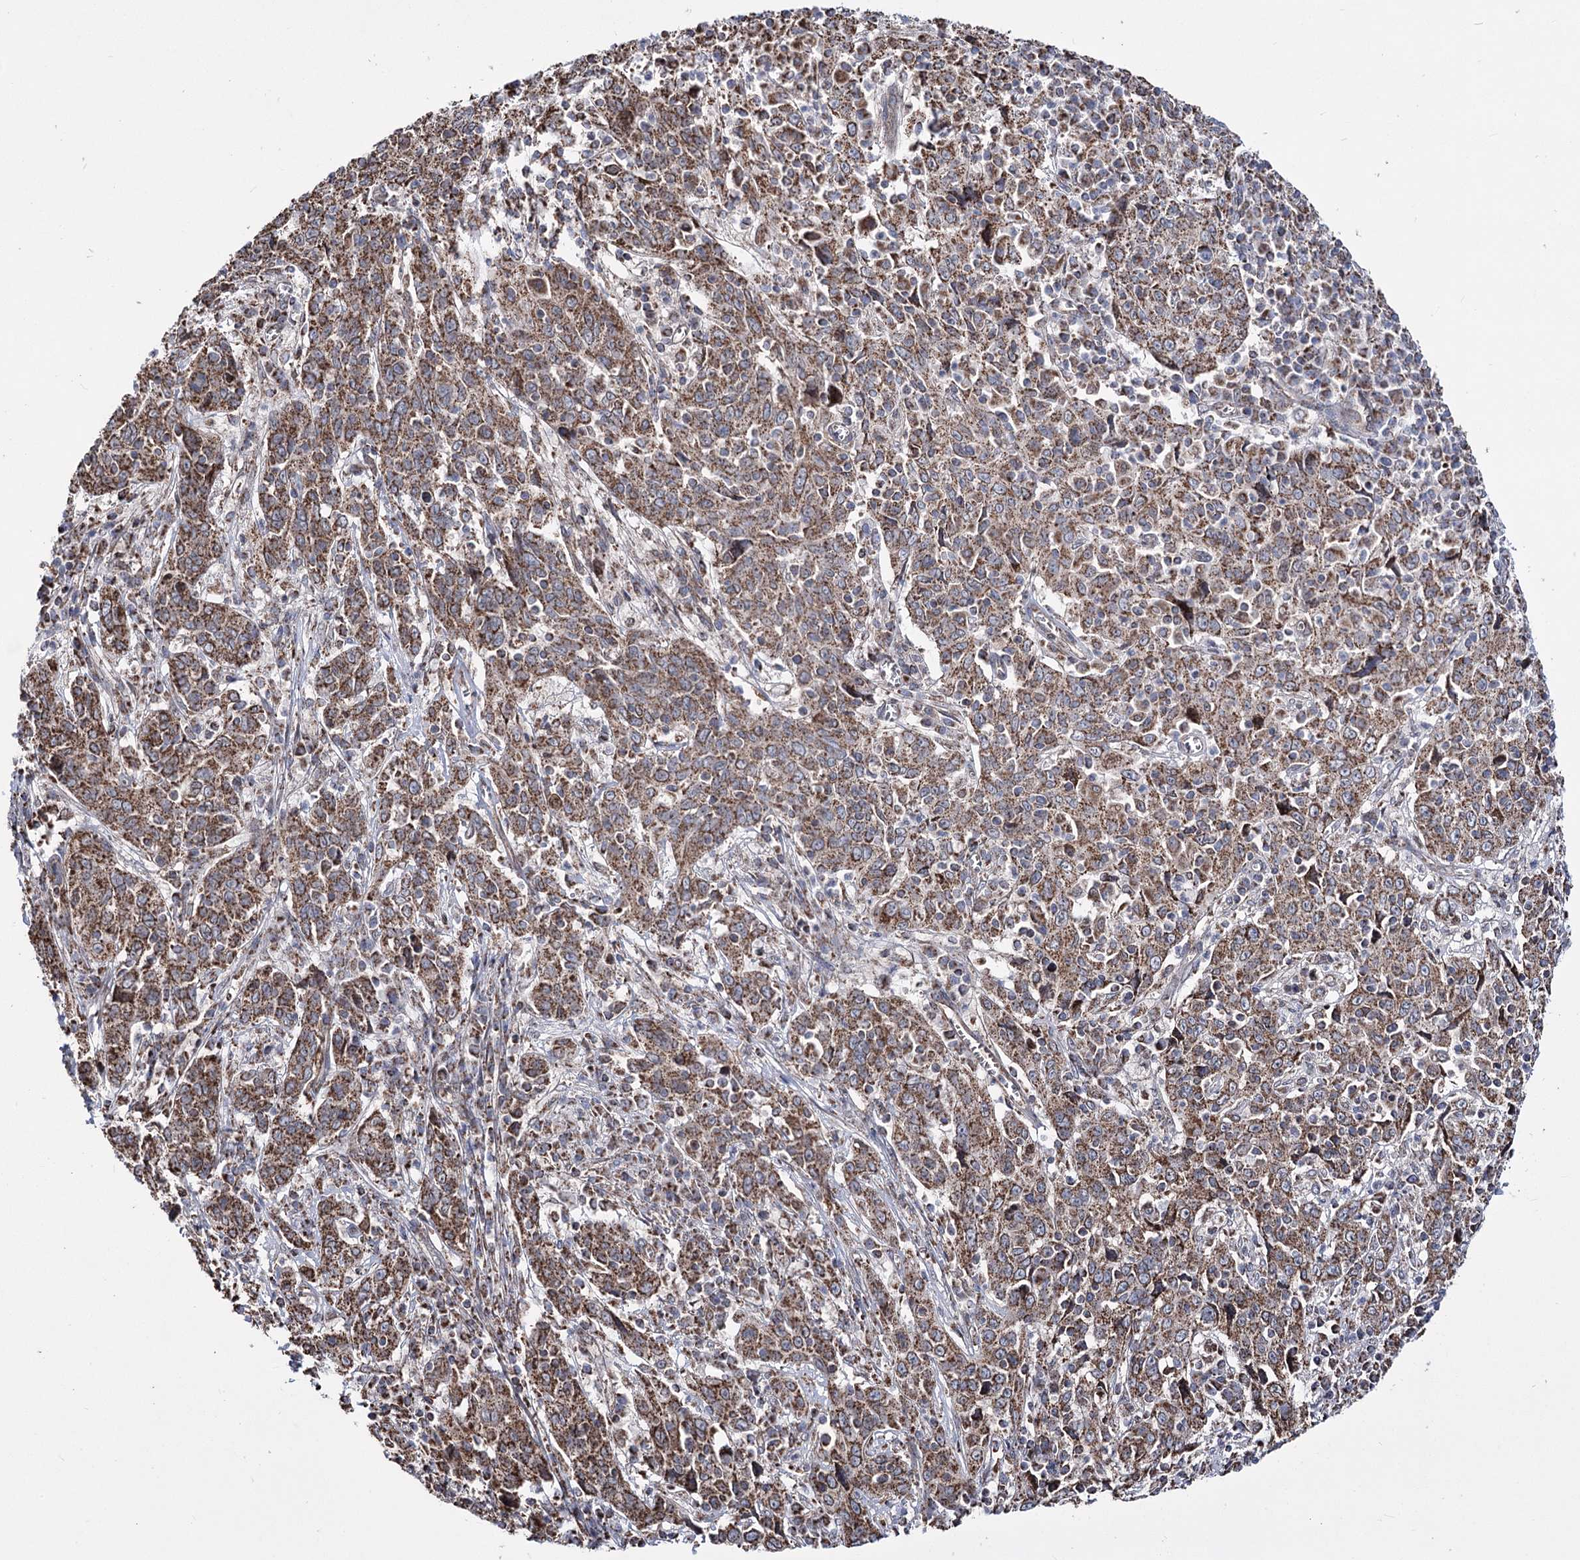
{"staining": {"intensity": "moderate", "quantity": ">75%", "location": "cytoplasmic/membranous"}, "tissue": "cervical cancer", "cell_type": "Tumor cells", "image_type": "cancer", "snomed": [{"axis": "morphology", "description": "Squamous cell carcinoma, NOS"}, {"axis": "topography", "description": "Cervix"}], "caption": "Cervical cancer (squamous cell carcinoma) stained for a protein (brown) demonstrates moderate cytoplasmic/membranous positive positivity in approximately >75% of tumor cells.", "gene": "CREB3L4", "patient": {"sex": "female", "age": 46}}